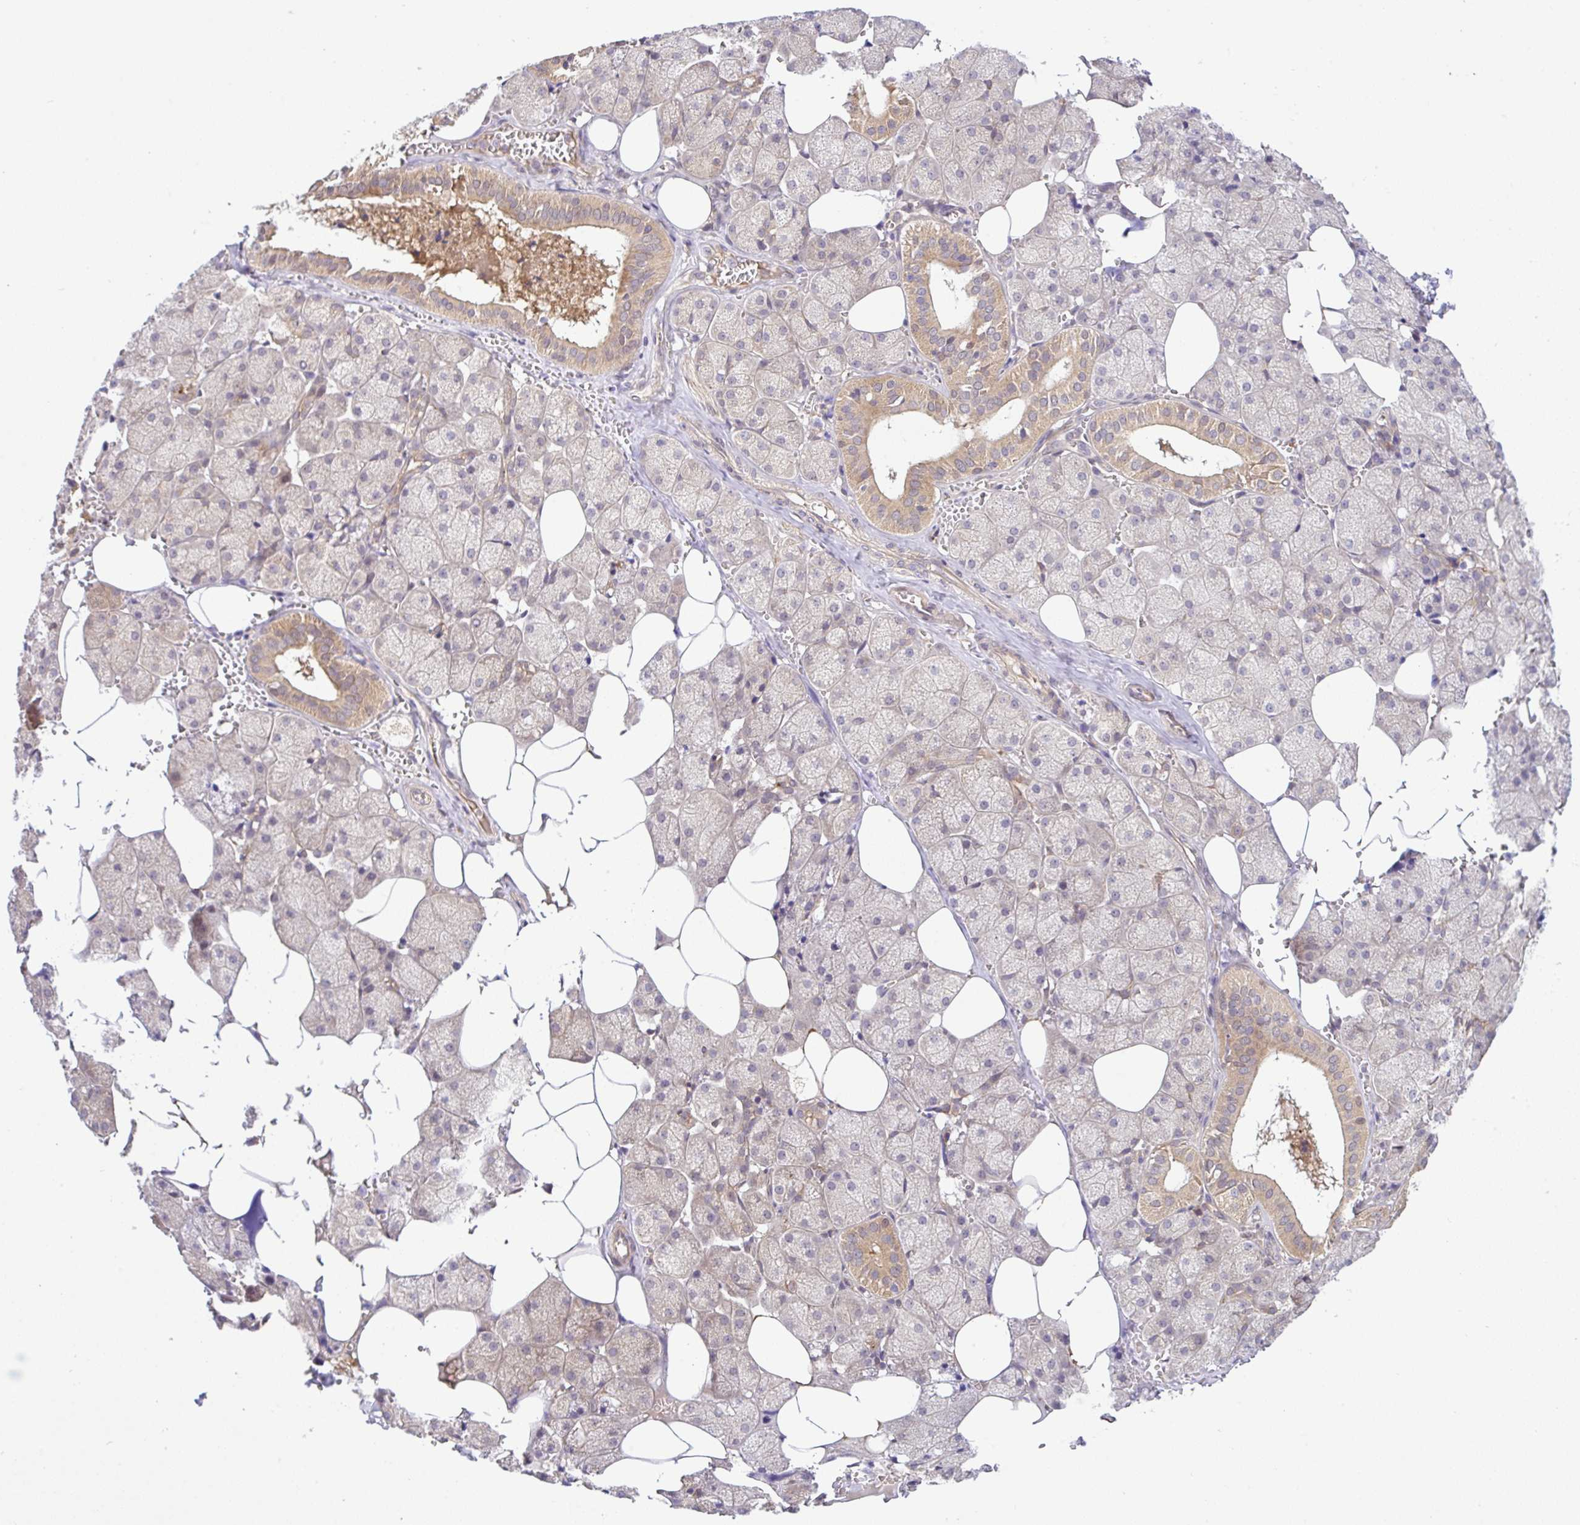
{"staining": {"intensity": "moderate", "quantity": "25%-75%", "location": "cytoplasmic/membranous"}, "tissue": "salivary gland", "cell_type": "Glandular cells", "image_type": "normal", "snomed": [{"axis": "morphology", "description": "Normal tissue, NOS"}, {"axis": "topography", "description": "Salivary gland"}, {"axis": "topography", "description": "Peripheral nerve tissue"}], "caption": "Glandular cells demonstrate medium levels of moderate cytoplasmic/membranous expression in approximately 25%-75% of cells in benign salivary gland.", "gene": "UBE4A", "patient": {"sex": "male", "age": 38}}